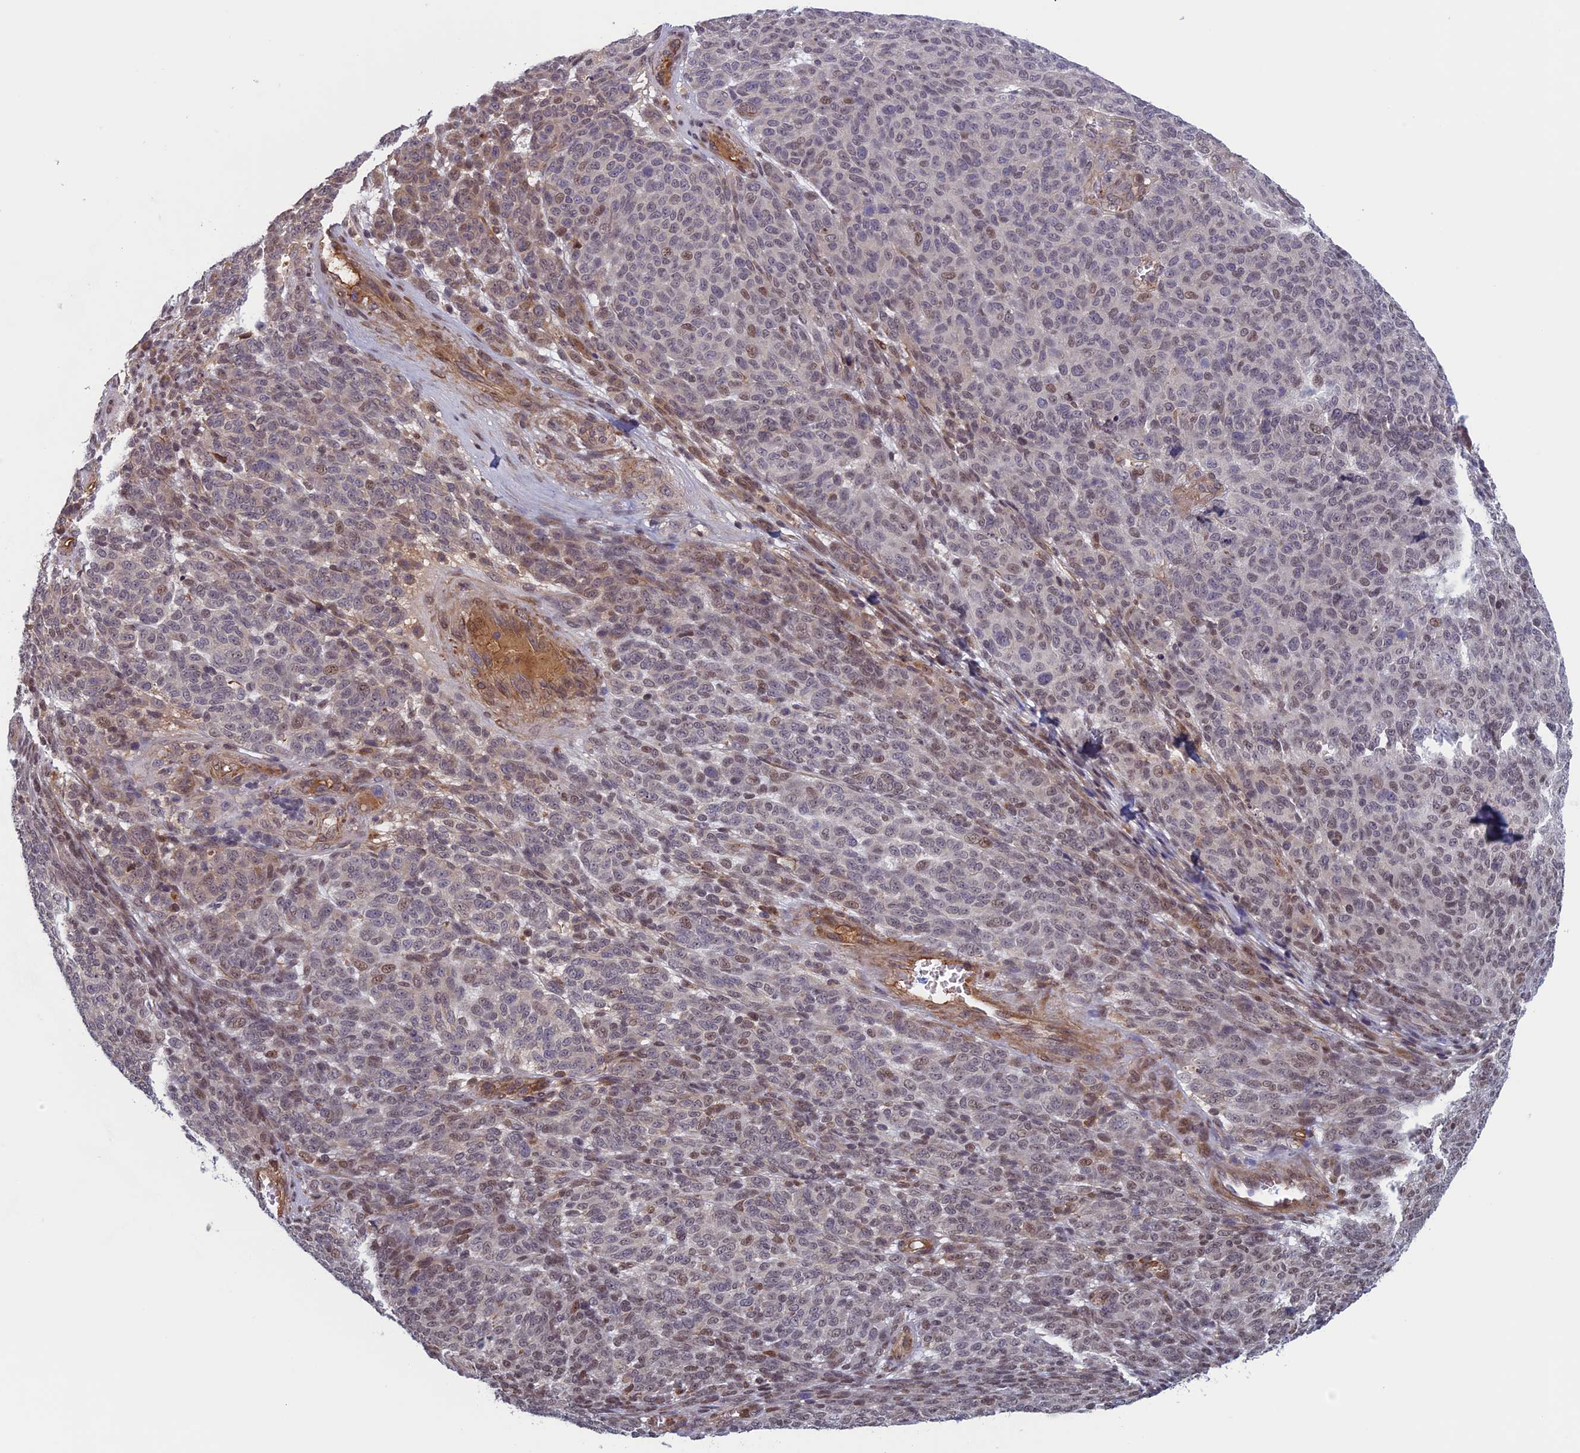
{"staining": {"intensity": "weak", "quantity": "25%-75%", "location": "nuclear"}, "tissue": "melanoma", "cell_type": "Tumor cells", "image_type": "cancer", "snomed": [{"axis": "morphology", "description": "Malignant melanoma, NOS"}, {"axis": "topography", "description": "Skin"}], "caption": "Immunohistochemistry (IHC) micrograph of human malignant melanoma stained for a protein (brown), which exhibits low levels of weak nuclear positivity in approximately 25%-75% of tumor cells.", "gene": "FADS1", "patient": {"sex": "male", "age": 49}}